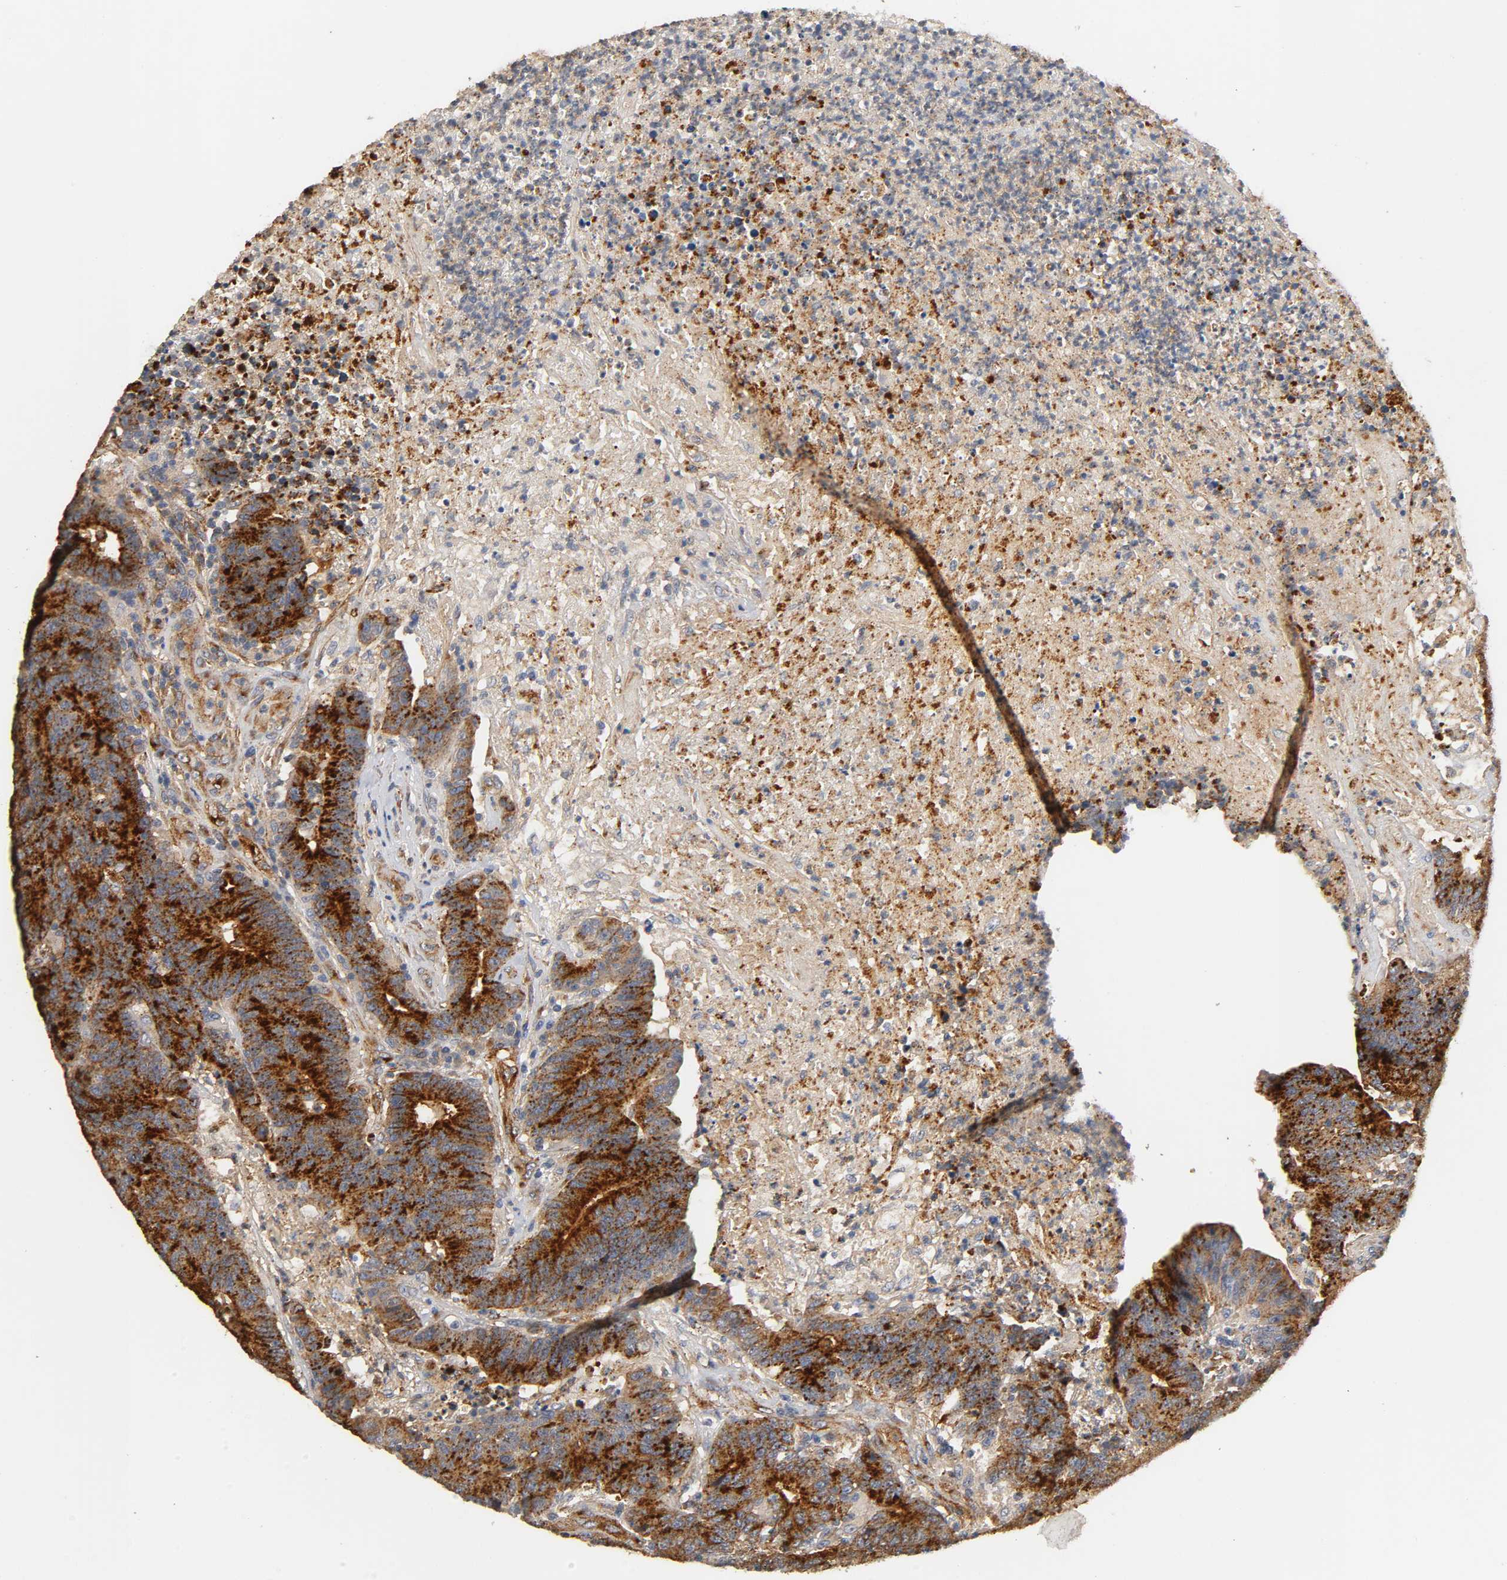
{"staining": {"intensity": "strong", "quantity": ">75%", "location": "cytoplasmic/membranous"}, "tissue": "colorectal cancer", "cell_type": "Tumor cells", "image_type": "cancer", "snomed": [{"axis": "morphology", "description": "Normal tissue, NOS"}, {"axis": "morphology", "description": "Adenocarcinoma, NOS"}, {"axis": "topography", "description": "Colon"}], "caption": "Protein expression by immunohistochemistry (IHC) shows strong cytoplasmic/membranous staining in approximately >75% of tumor cells in adenocarcinoma (colorectal).", "gene": "IFITM3", "patient": {"sex": "female", "age": 75}}